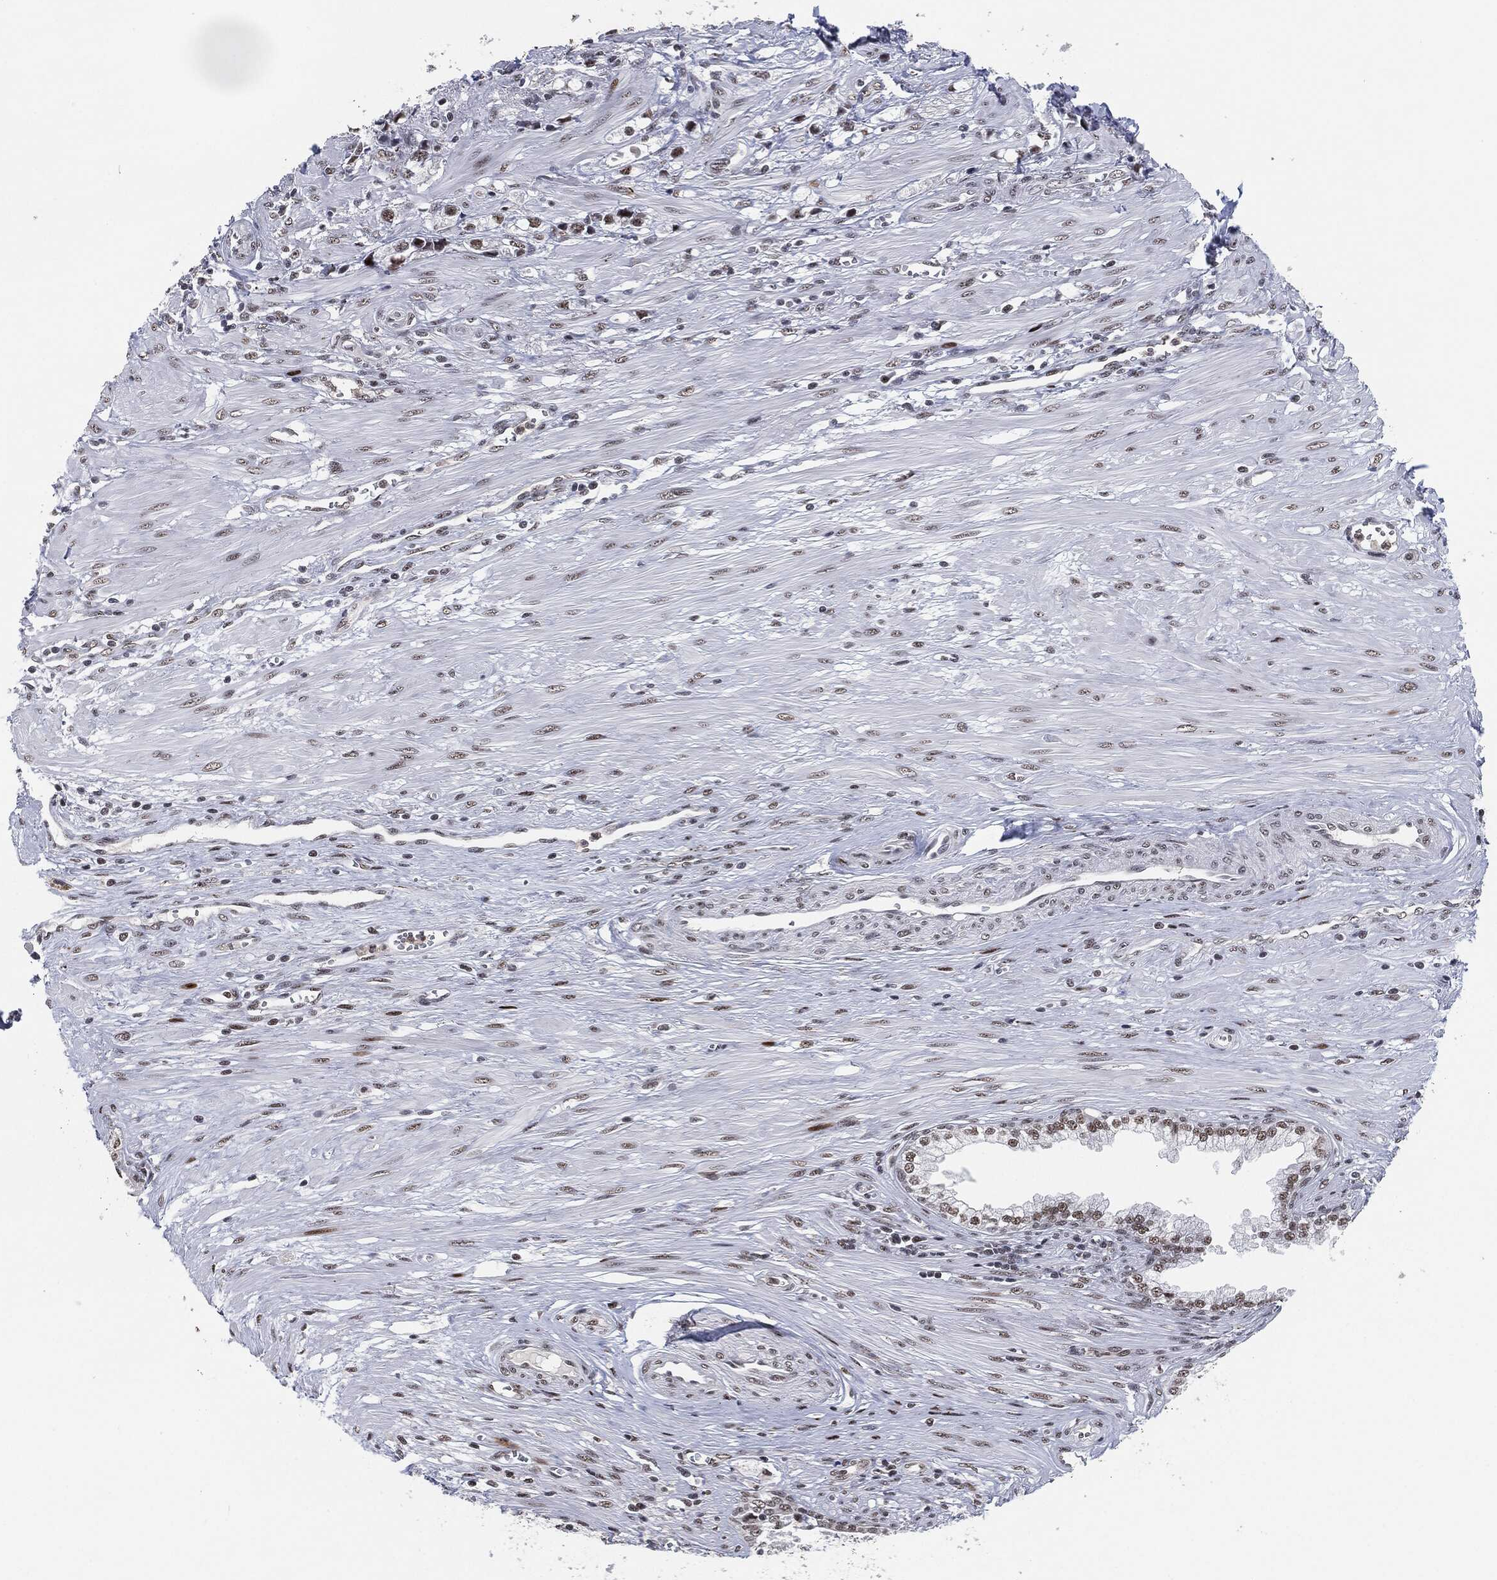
{"staining": {"intensity": "moderate", "quantity": "25%-75%", "location": "nuclear"}, "tissue": "prostate cancer", "cell_type": "Tumor cells", "image_type": "cancer", "snomed": [{"axis": "morphology", "description": "Adenocarcinoma, NOS"}, {"axis": "topography", "description": "Prostate and seminal vesicle, NOS"}, {"axis": "topography", "description": "Prostate"}], "caption": "Immunohistochemistry (IHC) (DAB) staining of prostate adenocarcinoma exhibits moderate nuclear protein expression in approximately 25%-75% of tumor cells.", "gene": "AKT2", "patient": {"sex": "male", "age": 79}}